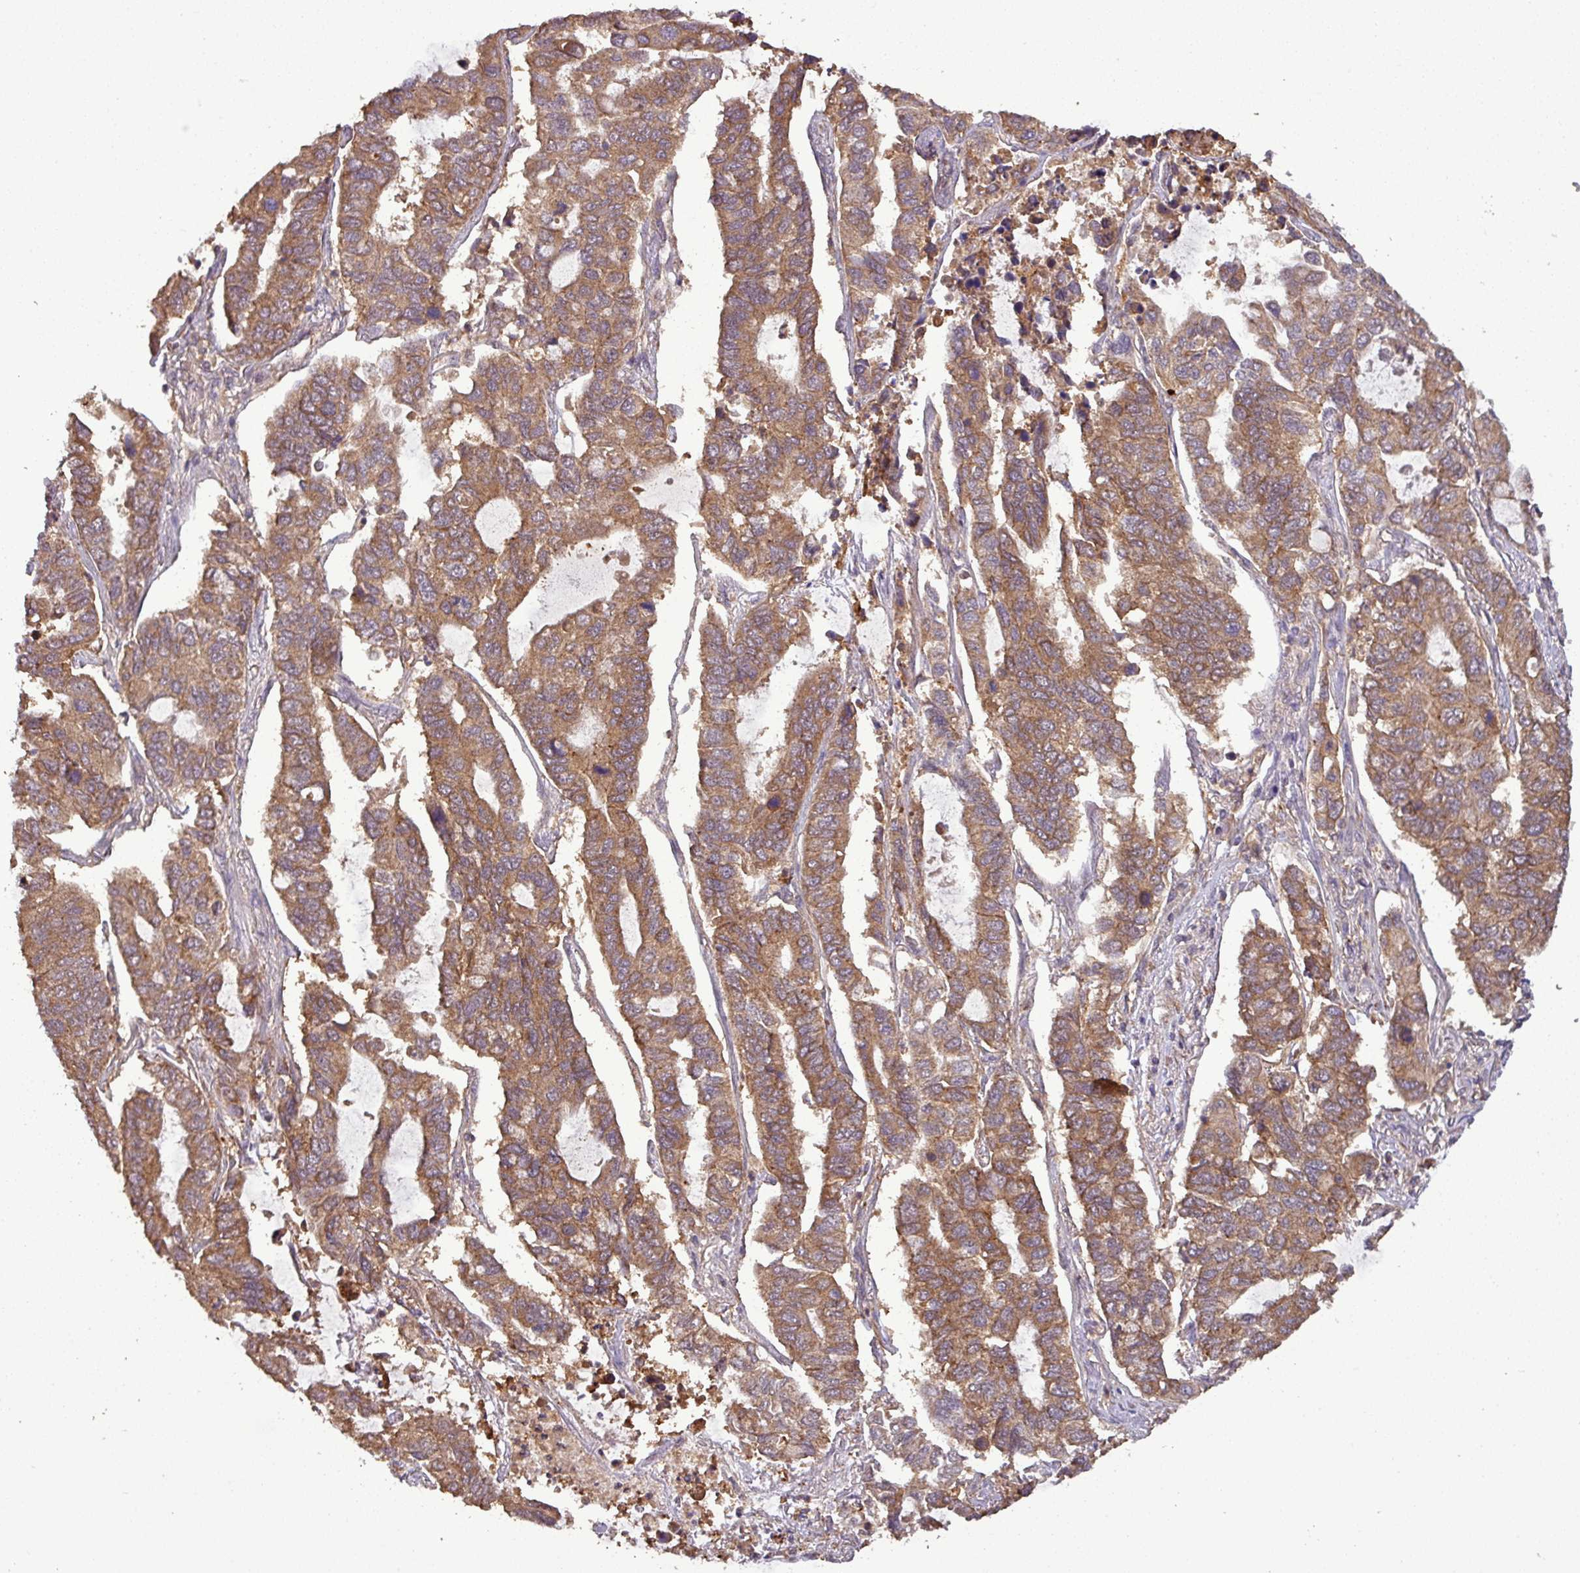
{"staining": {"intensity": "moderate", "quantity": ">75%", "location": "cytoplasmic/membranous"}, "tissue": "lung cancer", "cell_type": "Tumor cells", "image_type": "cancer", "snomed": [{"axis": "morphology", "description": "Adenocarcinoma, NOS"}, {"axis": "topography", "description": "Lung"}], "caption": "This photomicrograph shows lung adenocarcinoma stained with IHC to label a protein in brown. The cytoplasmic/membranous of tumor cells show moderate positivity for the protein. Nuclei are counter-stained blue.", "gene": "NT5C3A", "patient": {"sex": "male", "age": 64}}